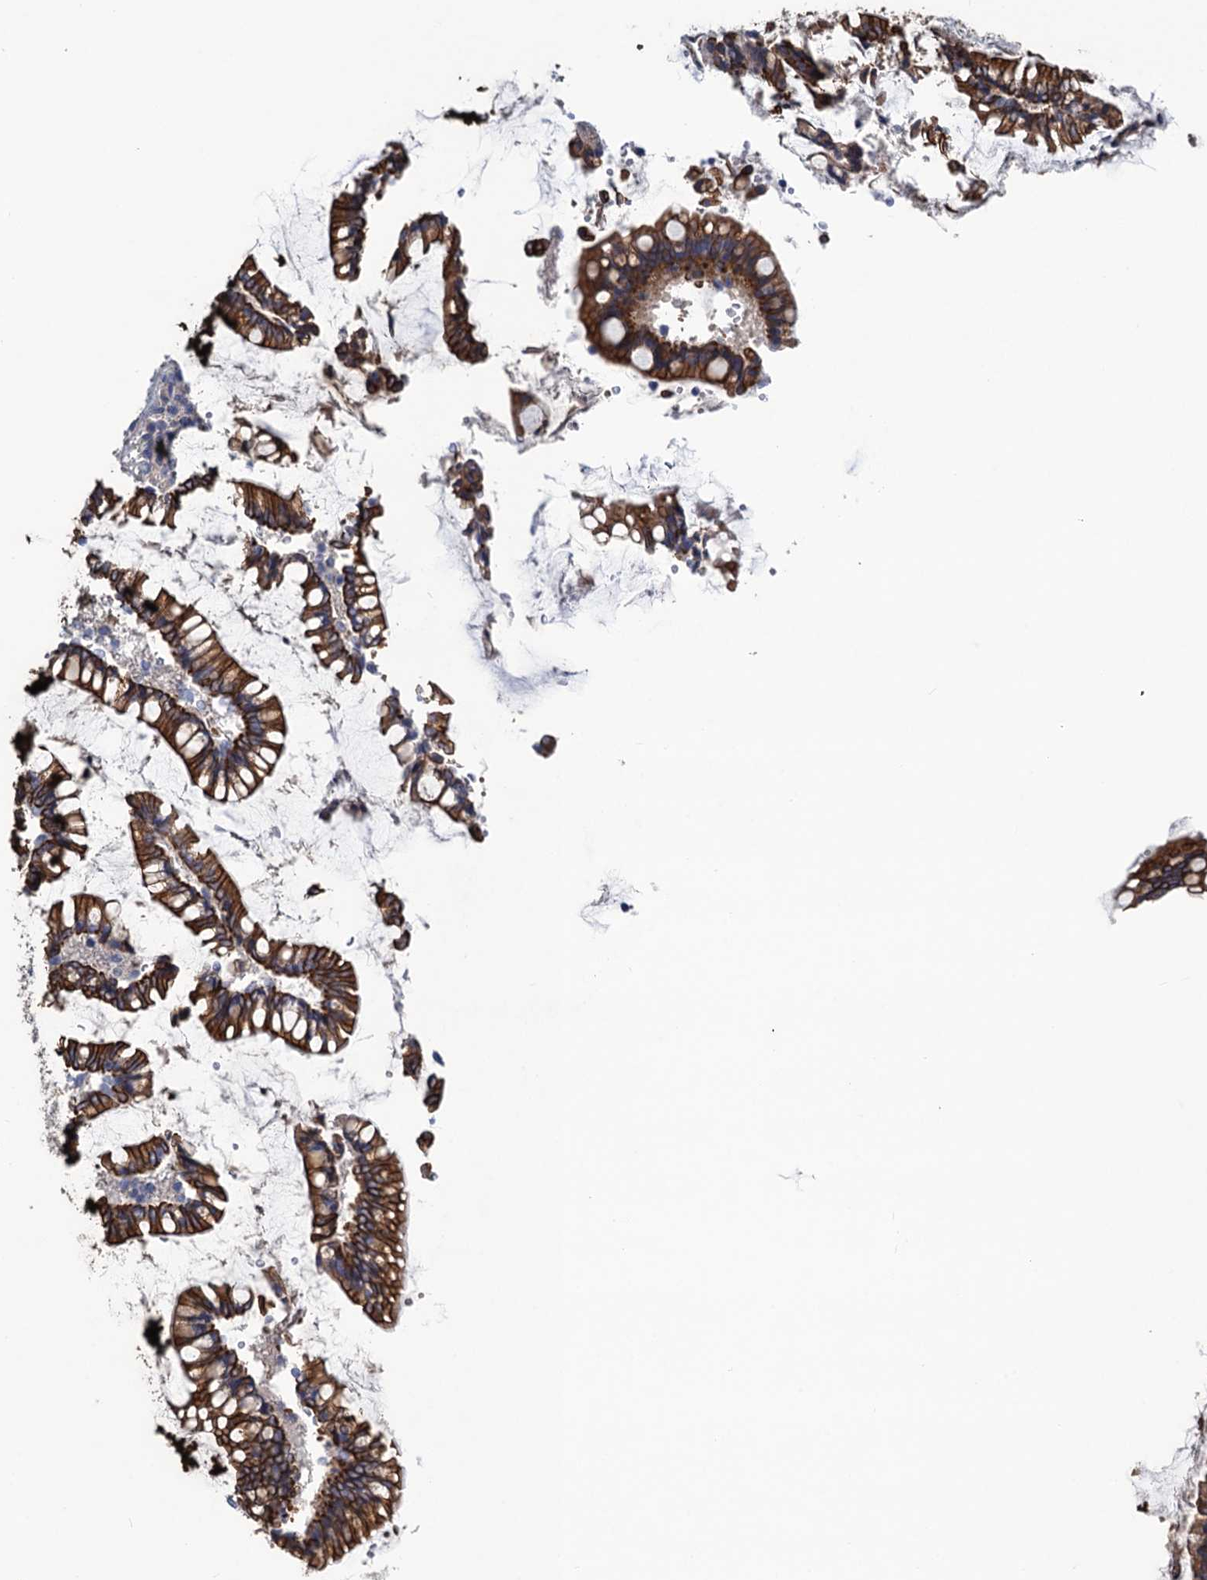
{"staining": {"intensity": "weak", "quantity": ">75%", "location": "cytoplasmic/membranous"}, "tissue": "colon", "cell_type": "Endothelial cells", "image_type": "normal", "snomed": [{"axis": "morphology", "description": "Normal tissue, NOS"}, {"axis": "topography", "description": "Colon"}], "caption": "Immunohistochemical staining of unremarkable colon shows >75% levels of weak cytoplasmic/membranous protein expression in about >75% of endothelial cells.", "gene": "SMCO3", "patient": {"sex": "female", "age": 79}}